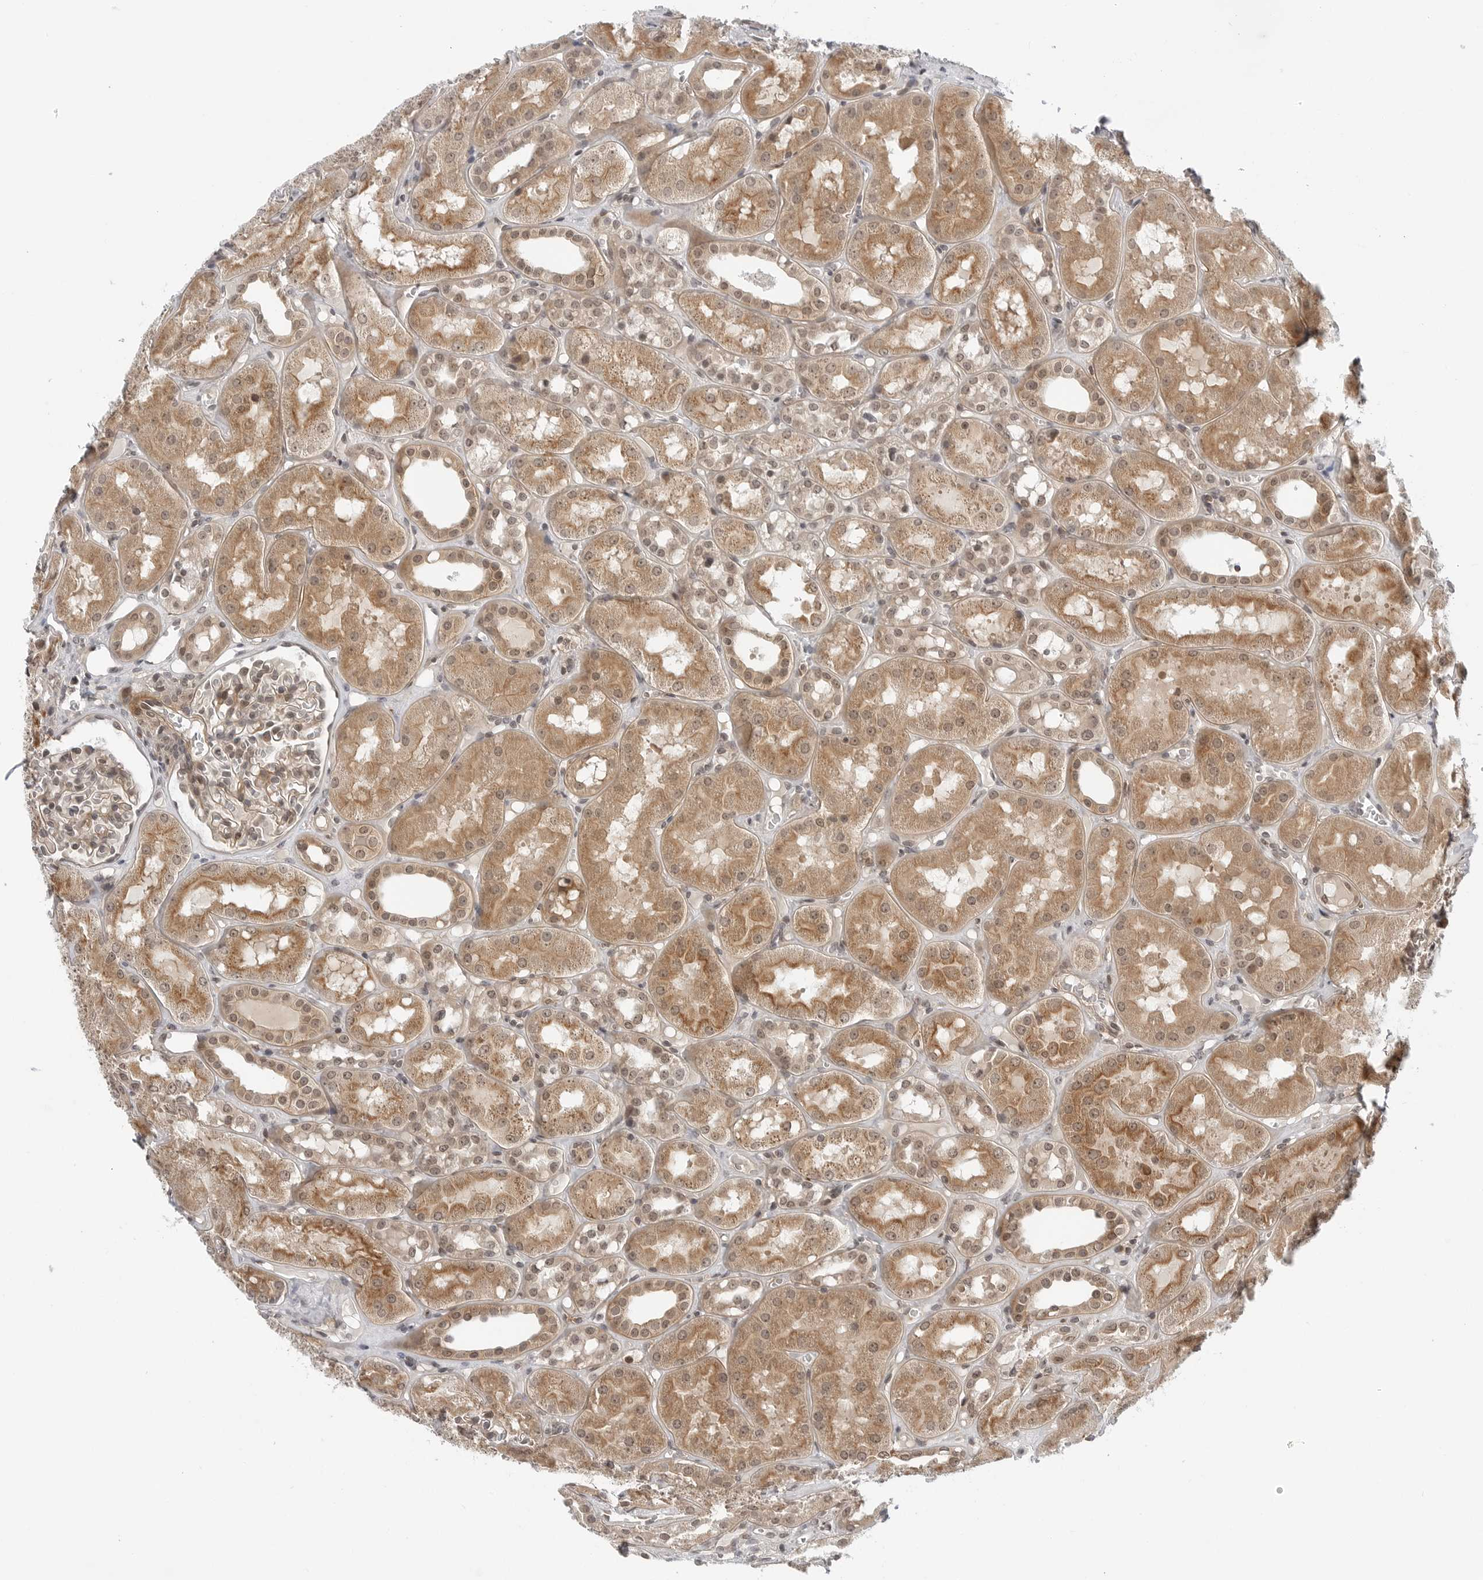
{"staining": {"intensity": "moderate", "quantity": "25%-75%", "location": "cytoplasmic/membranous,nuclear"}, "tissue": "kidney", "cell_type": "Cells in glomeruli", "image_type": "normal", "snomed": [{"axis": "morphology", "description": "Normal tissue, NOS"}, {"axis": "topography", "description": "Kidney"}], "caption": "Kidney stained with a brown dye reveals moderate cytoplasmic/membranous,nuclear positive expression in about 25%-75% of cells in glomeruli.", "gene": "MAP2K5", "patient": {"sex": "male", "age": 16}}